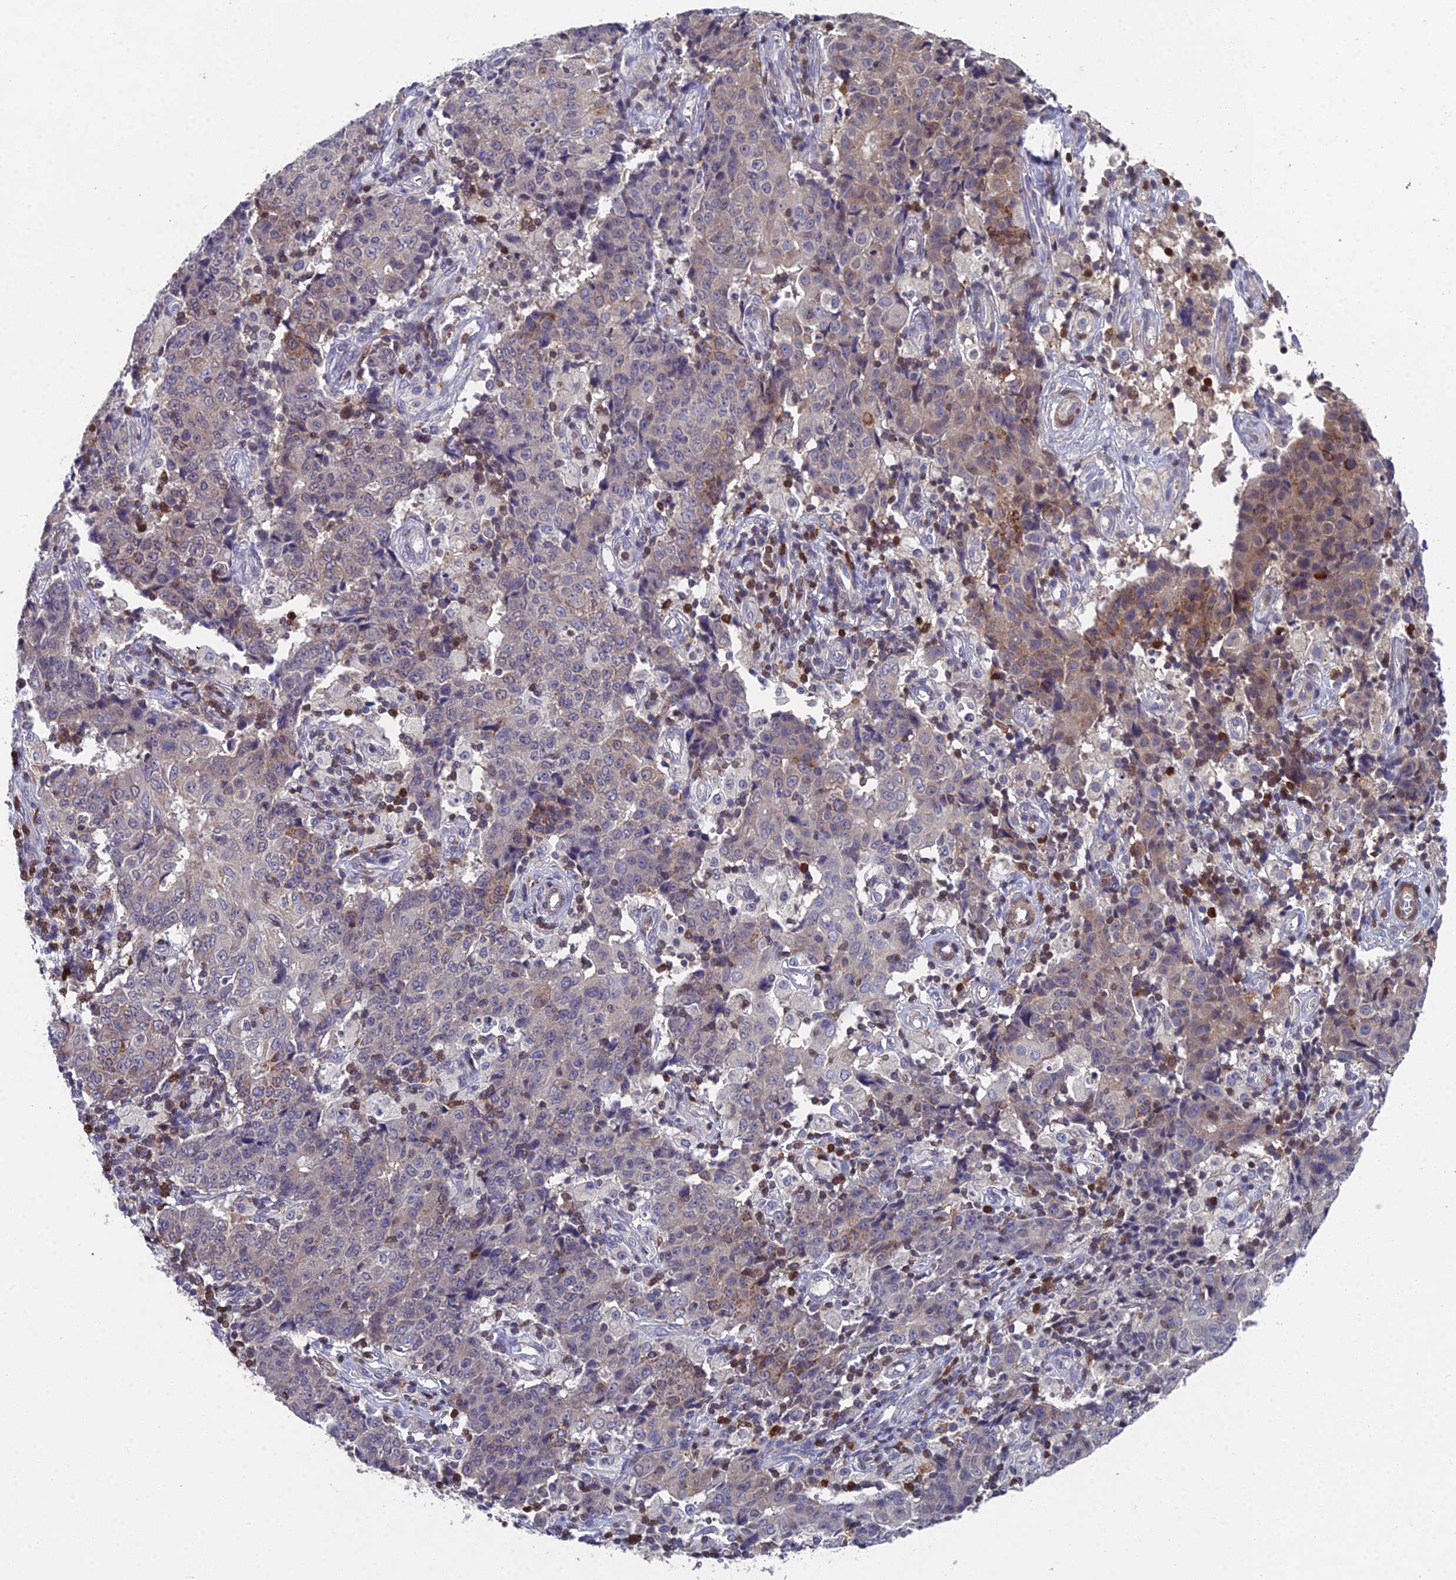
{"staining": {"intensity": "moderate", "quantity": "<25%", "location": "cytoplasmic/membranous"}, "tissue": "ovarian cancer", "cell_type": "Tumor cells", "image_type": "cancer", "snomed": [{"axis": "morphology", "description": "Carcinoma, endometroid"}, {"axis": "topography", "description": "Ovary"}], "caption": "Endometroid carcinoma (ovarian) was stained to show a protein in brown. There is low levels of moderate cytoplasmic/membranous expression in approximately <25% of tumor cells. (DAB (3,3'-diaminobenzidine) = brown stain, brightfield microscopy at high magnification).", "gene": "GALK2", "patient": {"sex": "female", "age": 42}}